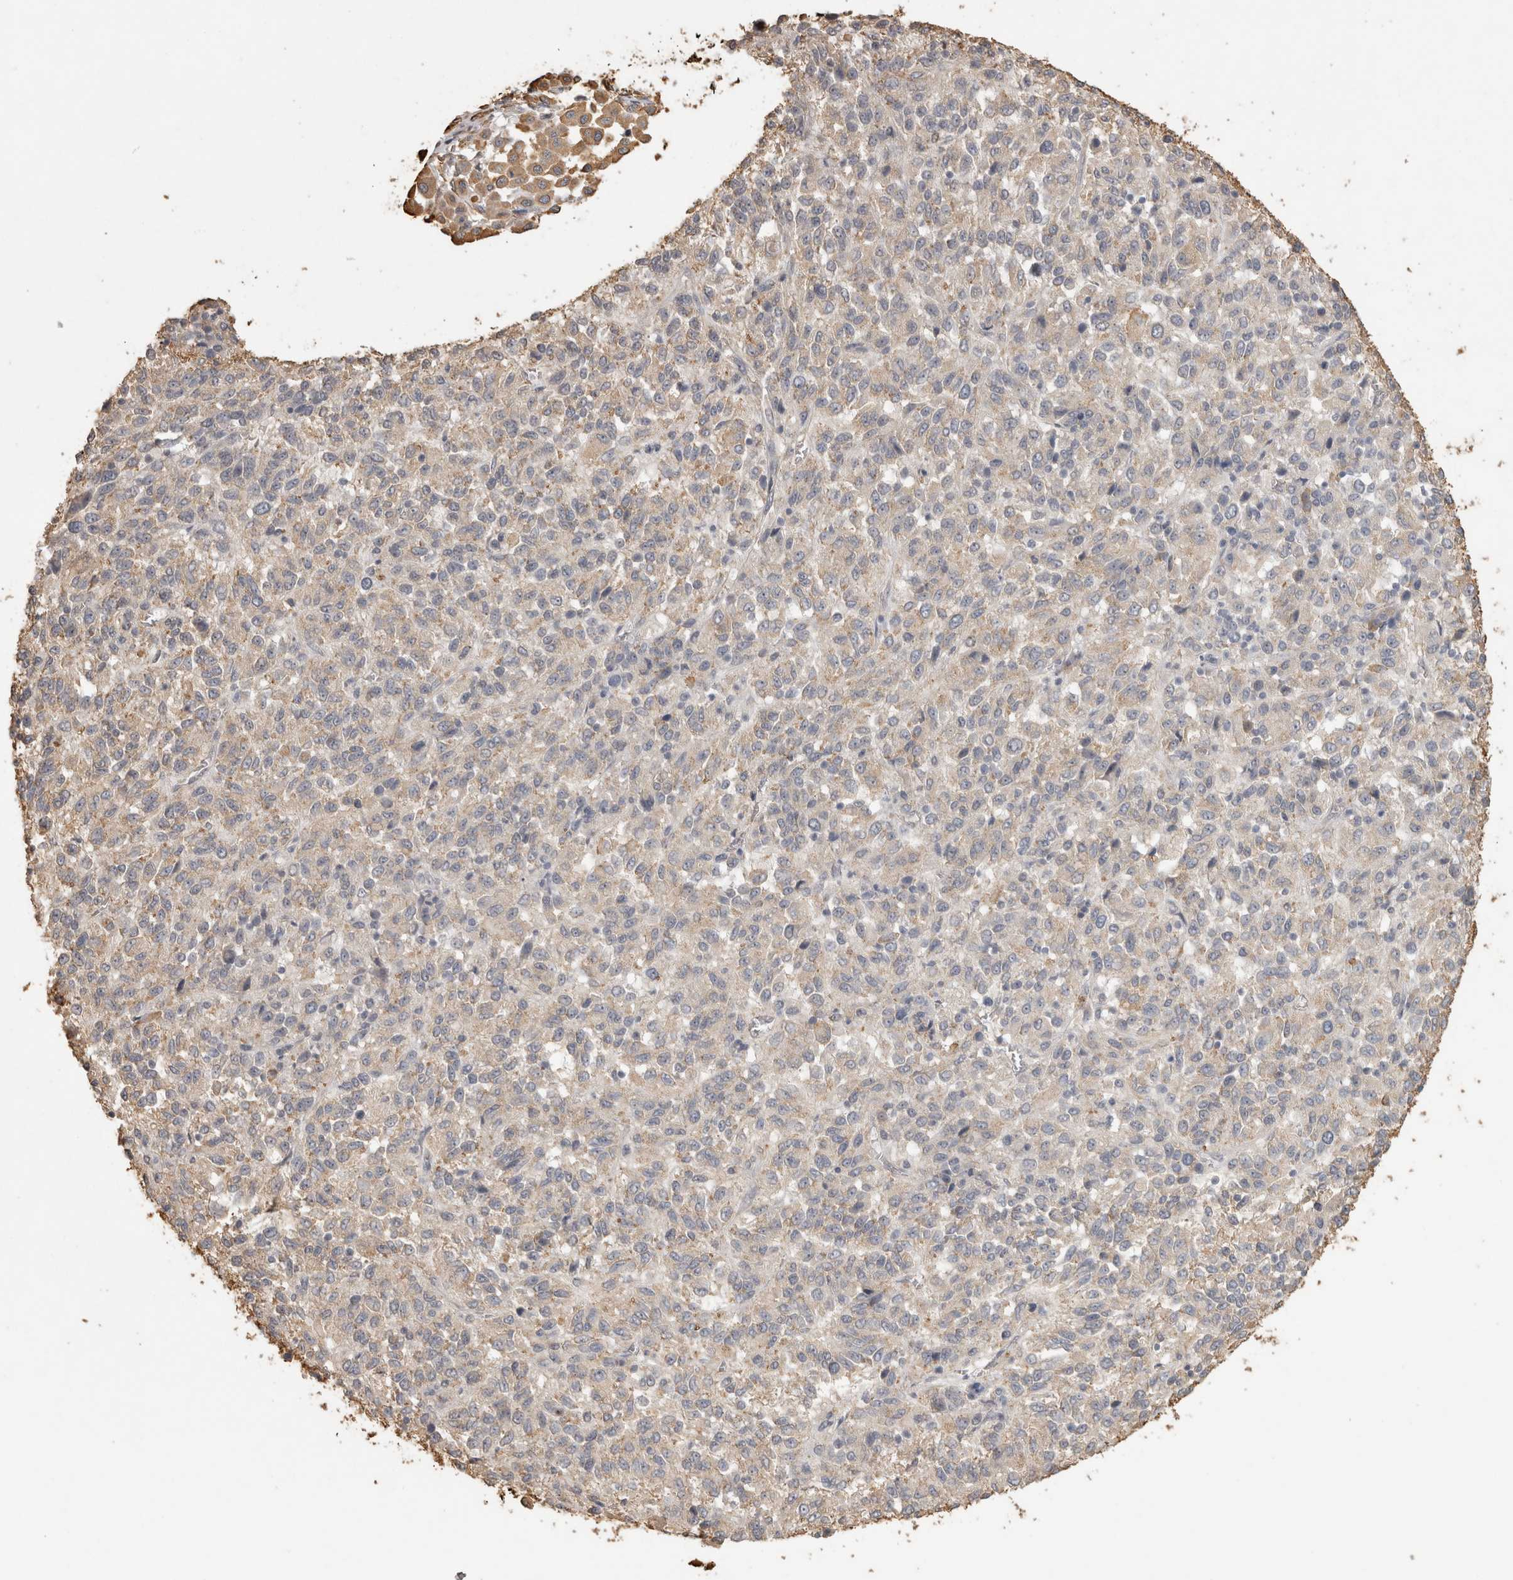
{"staining": {"intensity": "weak", "quantity": ">75%", "location": "cytoplasmic/membranous"}, "tissue": "melanoma", "cell_type": "Tumor cells", "image_type": "cancer", "snomed": [{"axis": "morphology", "description": "Malignant melanoma, Metastatic site"}, {"axis": "topography", "description": "Lung"}], "caption": "An IHC image of tumor tissue is shown. Protein staining in brown highlights weak cytoplasmic/membranous positivity in melanoma within tumor cells.", "gene": "REPS2", "patient": {"sex": "male", "age": 64}}